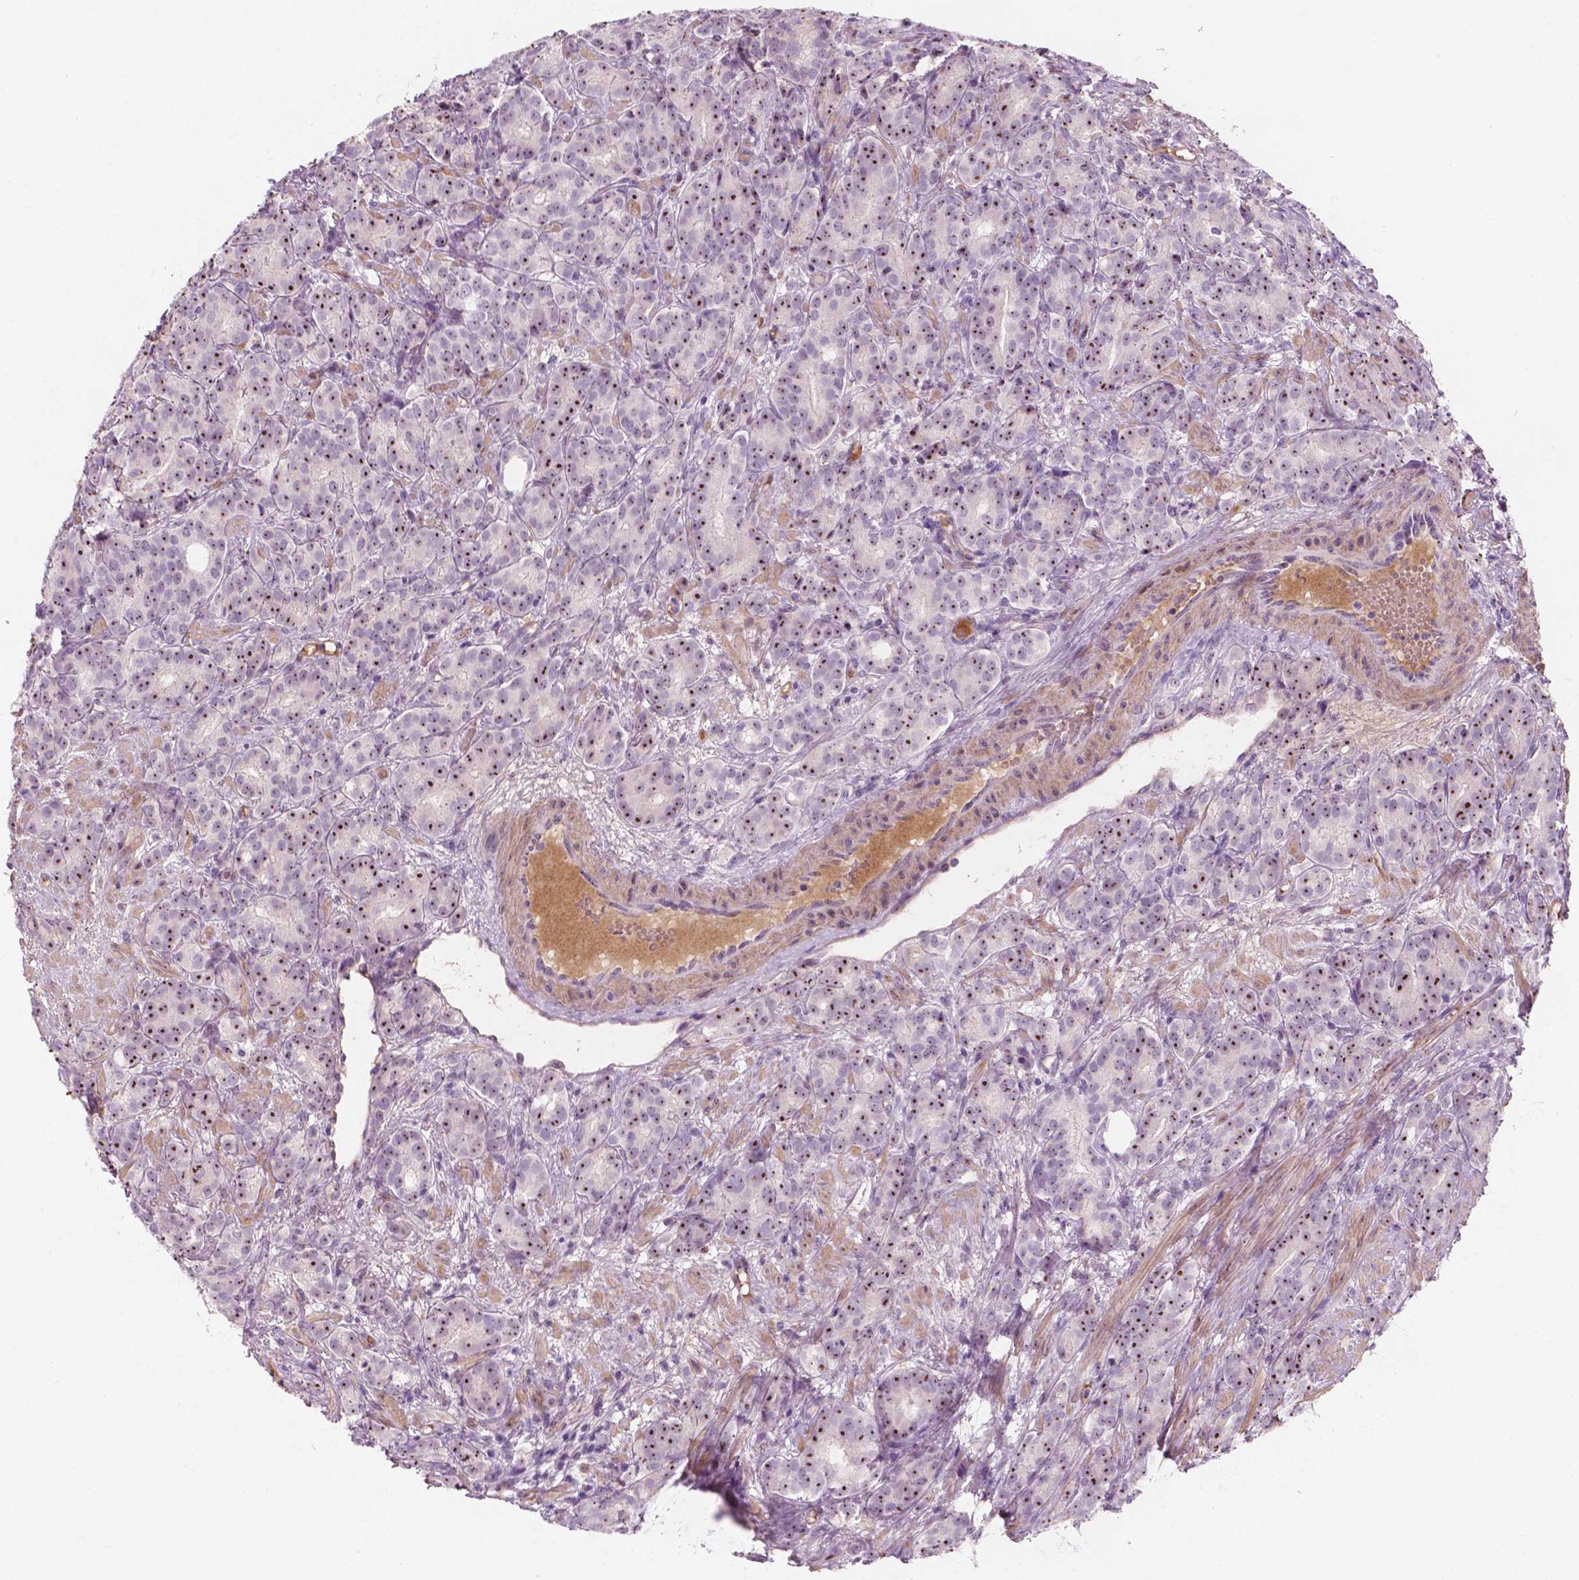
{"staining": {"intensity": "strong", "quantity": ">75%", "location": "nuclear"}, "tissue": "prostate cancer", "cell_type": "Tumor cells", "image_type": "cancer", "snomed": [{"axis": "morphology", "description": "Adenocarcinoma, High grade"}, {"axis": "topography", "description": "Prostate"}], "caption": "Protein positivity by immunohistochemistry (IHC) exhibits strong nuclear expression in about >75% of tumor cells in prostate cancer (high-grade adenocarcinoma). (brown staining indicates protein expression, while blue staining denotes nuclei).", "gene": "ZNF853", "patient": {"sex": "male", "age": 90}}